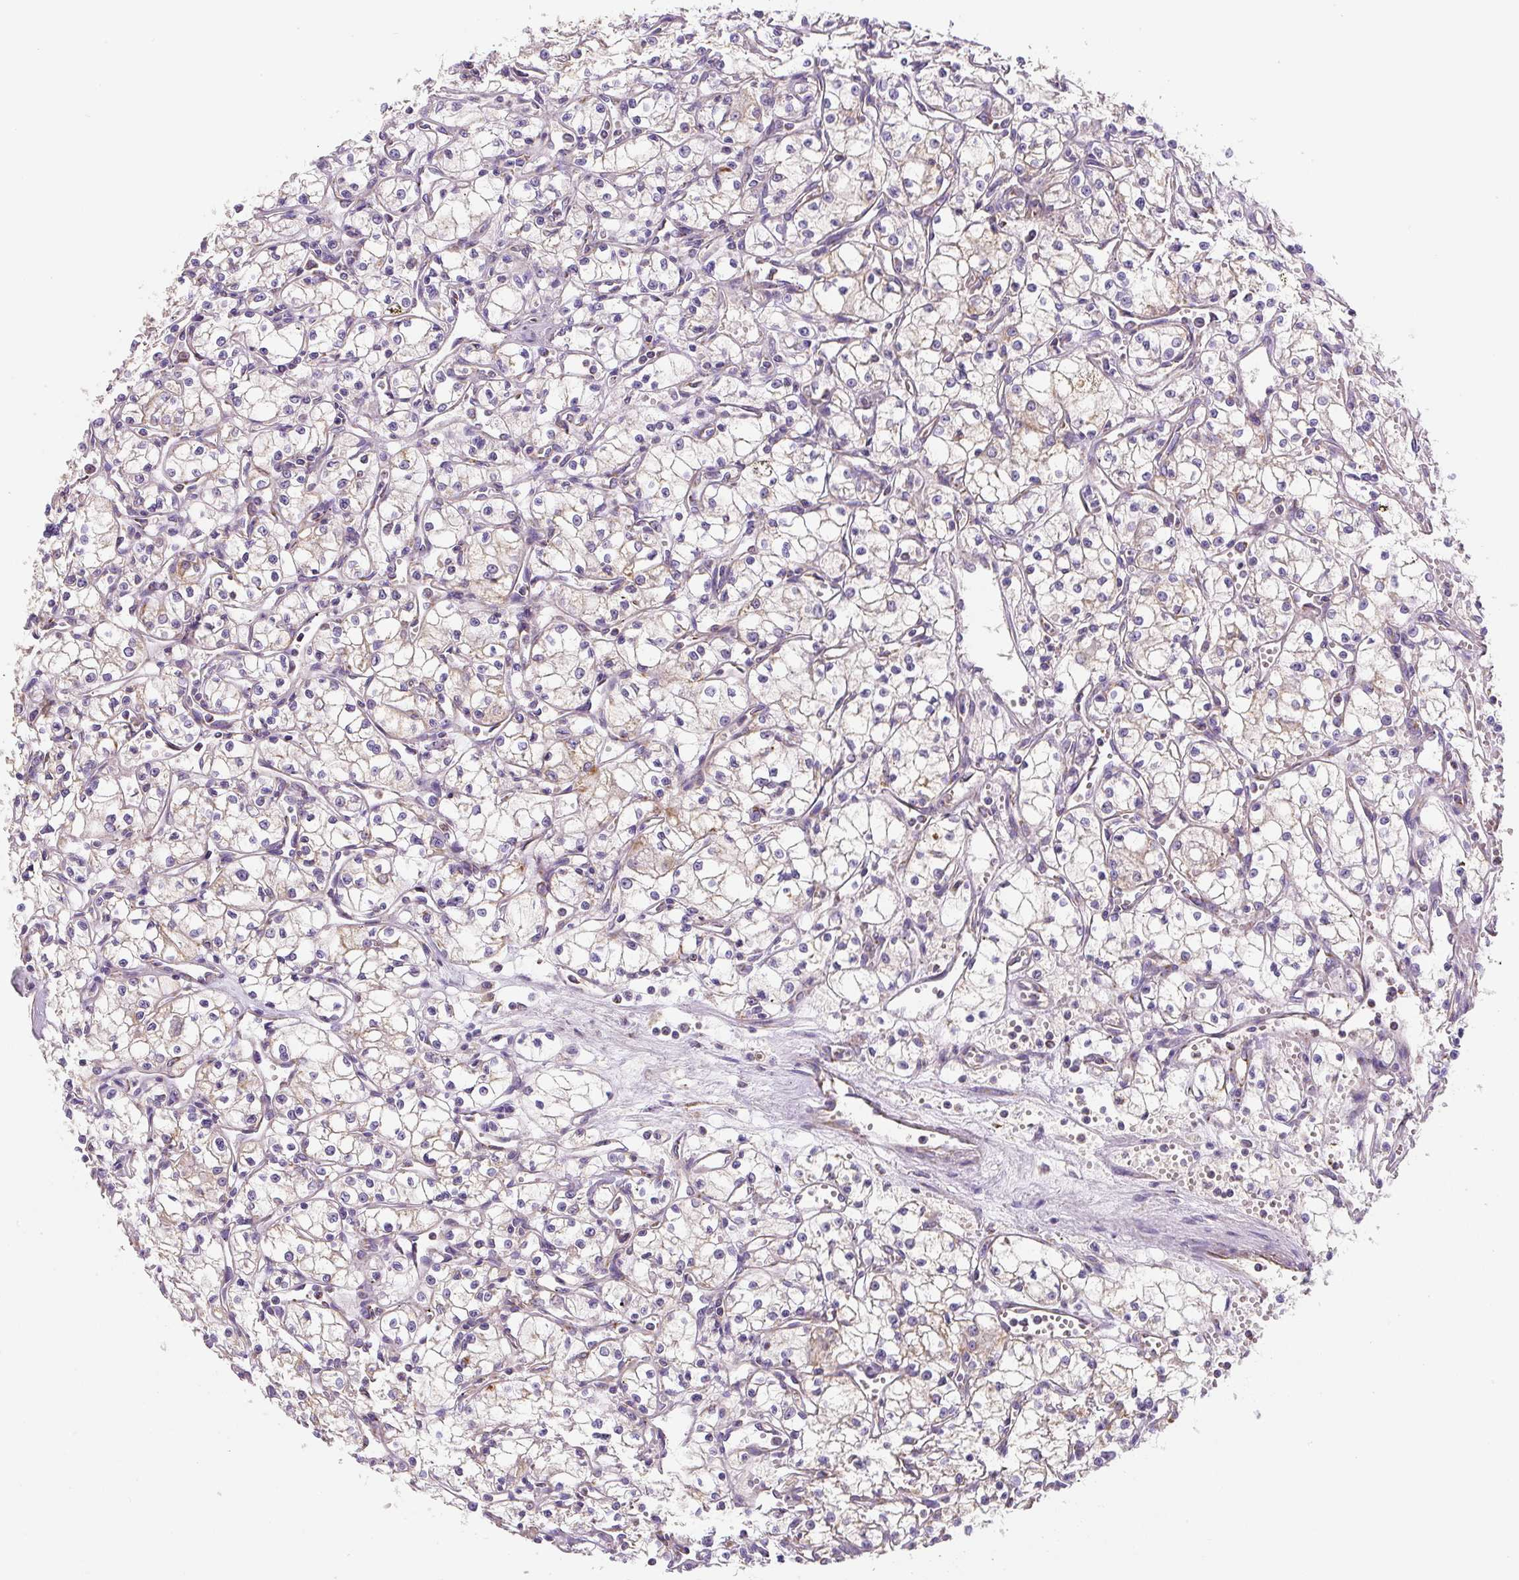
{"staining": {"intensity": "weak", "quantity": "<25%", "location": "cytoplasmic/membranous"}, "tissue": "renal cancer", "cell_type": "Tumor cells", "image_type": "cancer", "snomed": [{"axis": "morphology", "description": "Adenocarcinoma, NOS"}, {"axis": "topography", "description": "Kidney"}], "caption": "This micrograph is of renal cancer stained with immunohistochemistry to label a protein in brown with the nuclei are counter-stained blue. There is no positivity in tumor cells.", "gene": "MT-CO2", "patient": {"sex": "male", "age": 59}}